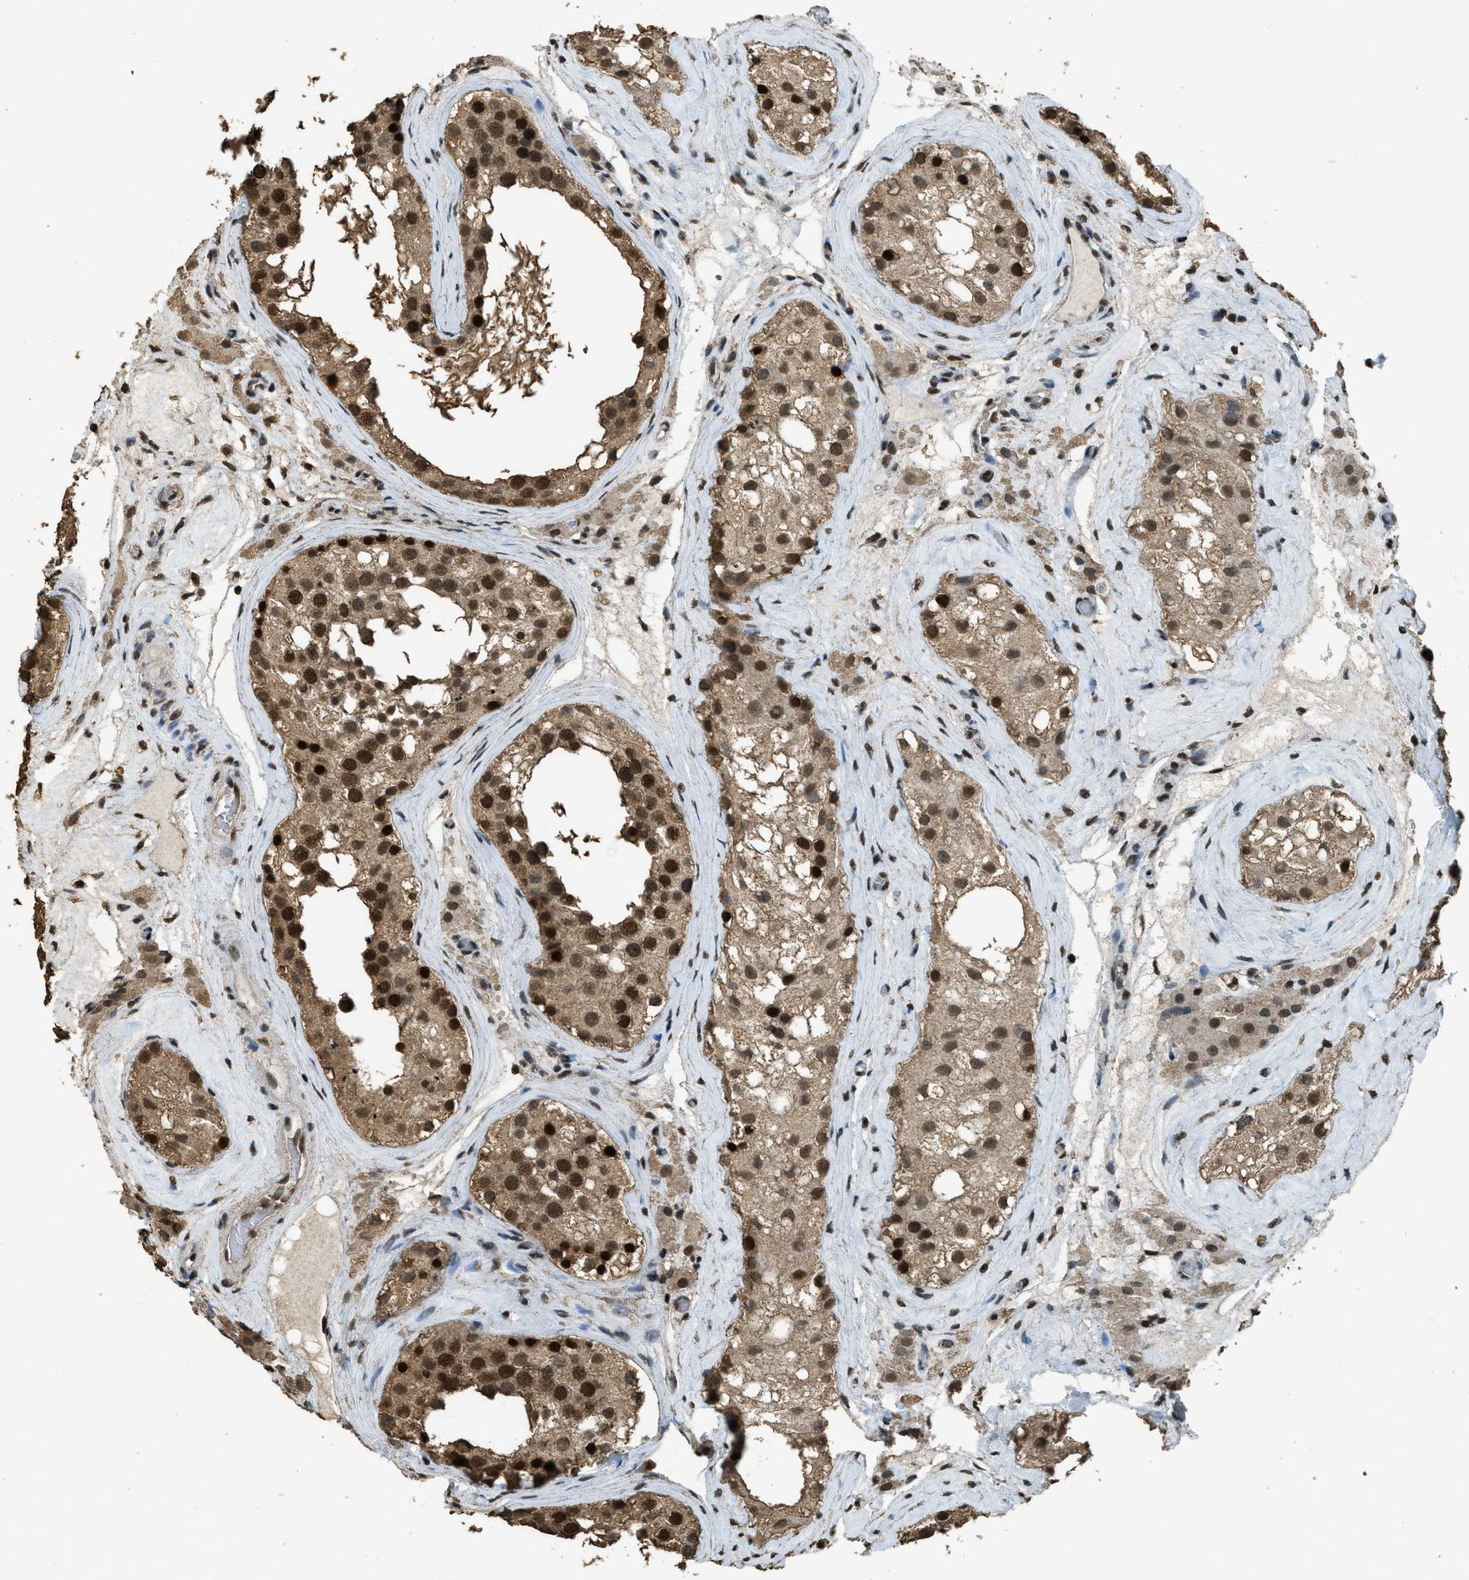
{"staining": {"intensity": "strong", "quantity": ">75%", "location": "cytoplasmic/membranous,nuclear"}, "tissue": "testis", "cell_type": "Cells in seminiferous ducts", "image_type": "normal", "snomed": [{"axis": "morphology", "description": "Normal tissue, NOS"}, {"axis": "morphology", "description": "Seminoma, NOS"}, {"axis": "topography", "description": "Testis"}], "caption": "High-magnification brightfield microscopy of normal testis stained with DAB (3,3'-diaminobenzidine) (brown) and counterstained with hematoxylin (blue). cells in seminiferous ducts exhibit strong cytoplasmic/membranous,nuclear expression is seen in about>75% of cells.", "gene": "MYB", "patient": {"sex": "male", "age": 71}}